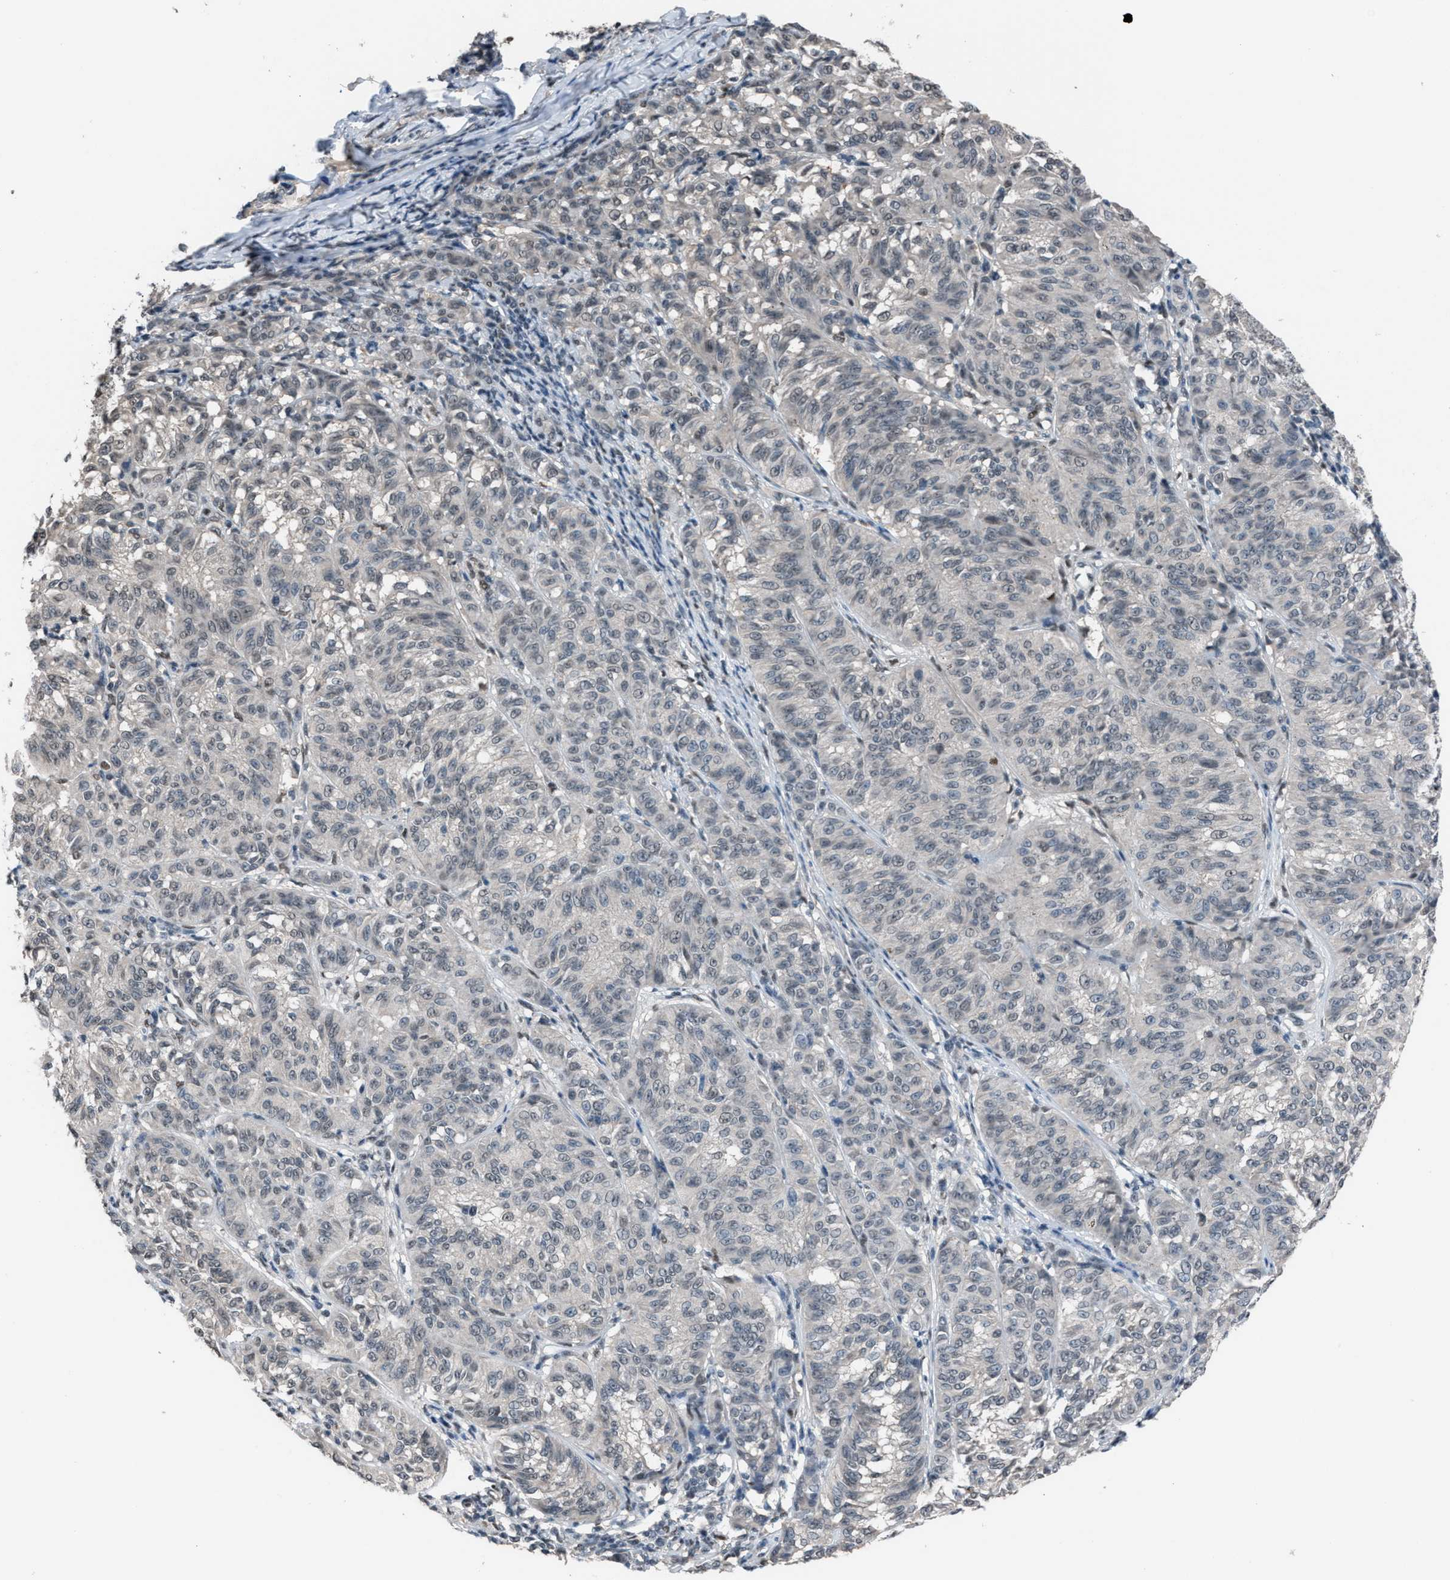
{"staining": {"intensity": "weak", "quantity": "<25%", "location": "nuclear"}, "tissue": "melanoma", "cell_type": "Tumor cells", "image_type": "cancer", "snomed": [{"axis": "morphology", "description": "Malignant melanoma, NOS"}, {"axis": "topography", "description": "Skin"}], "caption": "Tumor cells show no significant protein staining in melanoma.", "gene": "ZNF276", "patient": {"sex": "female", "age": 72}}